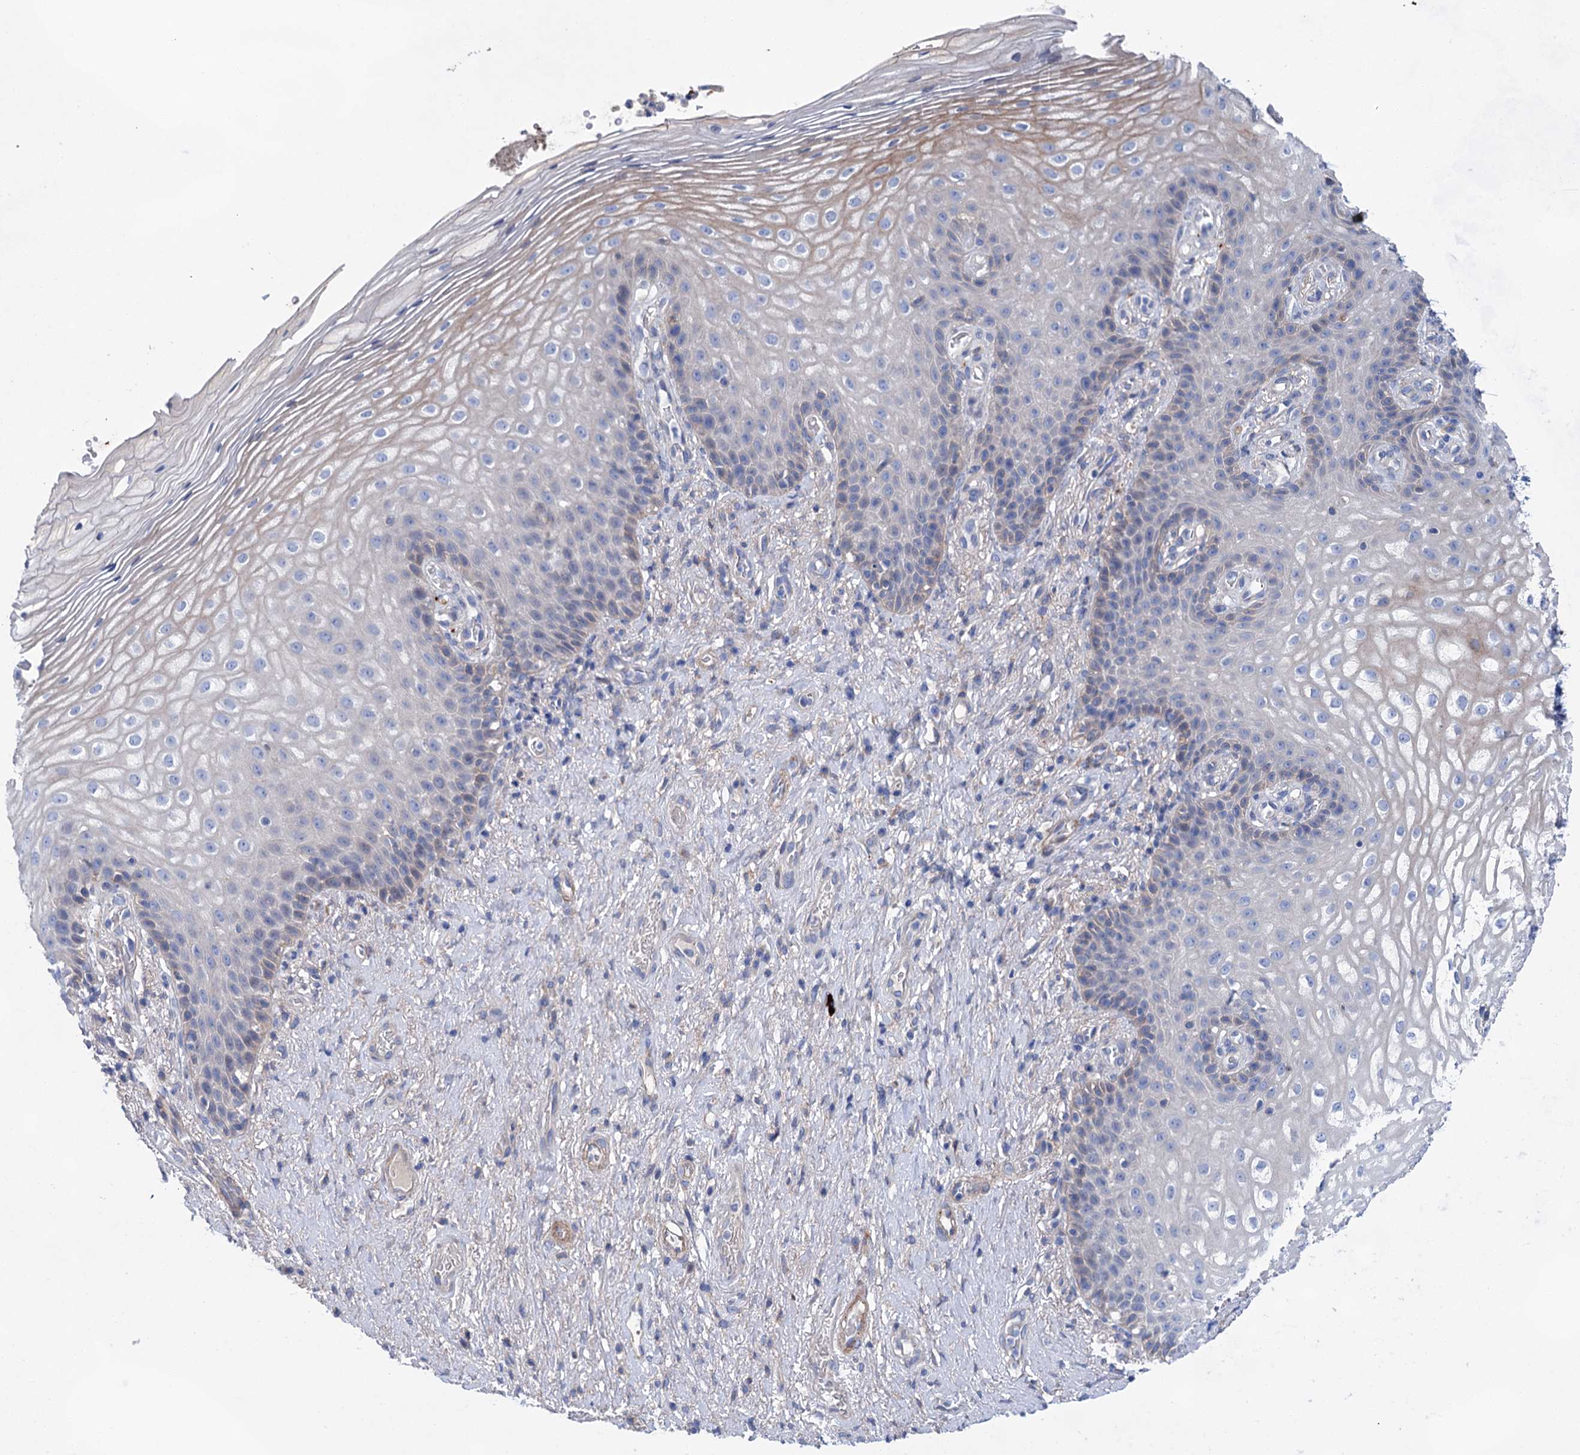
{"staining": {"intensity": "weak", "quantity": "25%-75%", "location": "cytoplasmic/membranous"}, "tissue": "vagina", "cell_type": "Squamous epithelial cells", "image_type": "normal", "snomed": [{"axis": "morphology", "description": "Normal tissue, NOS"}, {"axis": "topography", "description": "Vagina"}], "caption": "This photomicrograph demonstrates IHC staining of benign vagina, with low weak cytoplasmic/membranous expression in approximately 25%-75% of squamous epithelial cells.", "gene": "GPR155", "patient": {"sex": "female", "age": 60}}